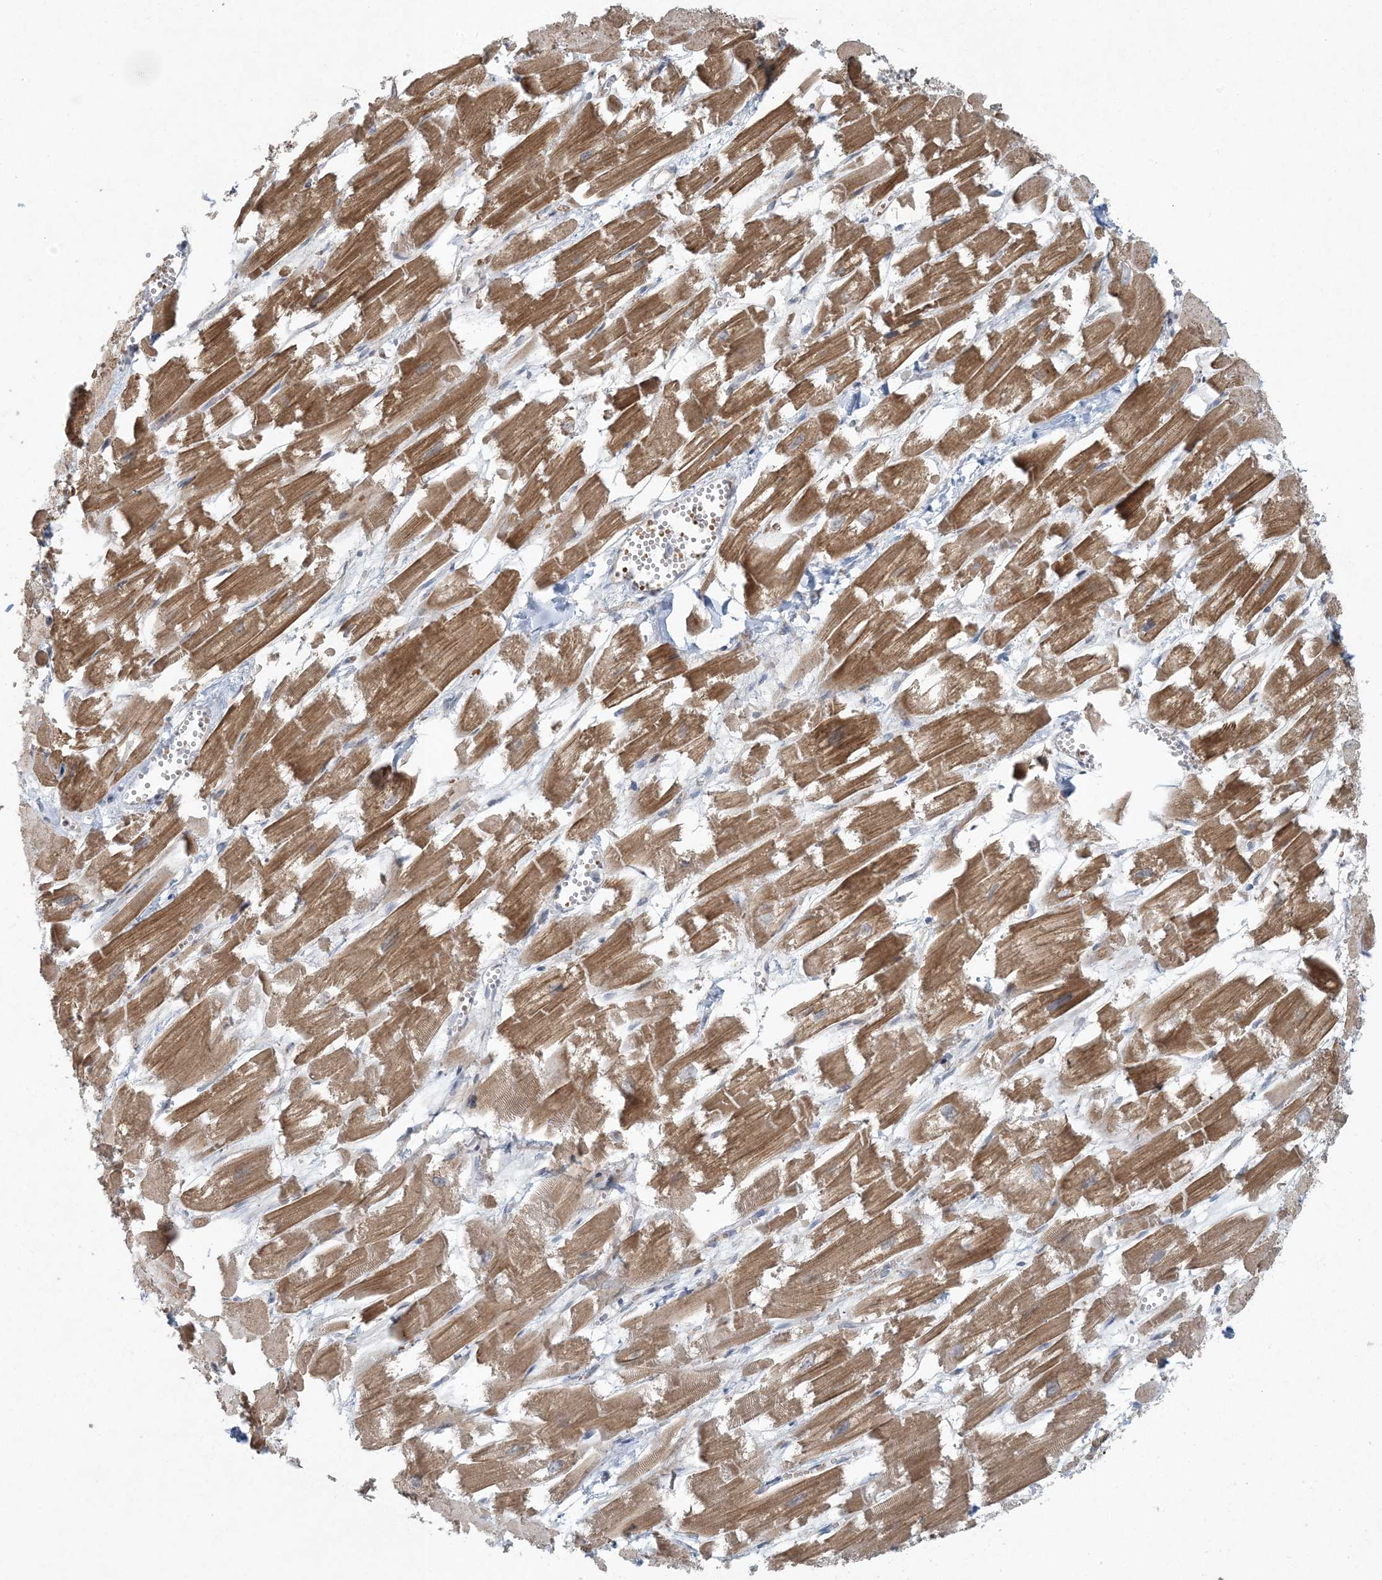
{"staining": {"intensity": "moderate", "quantity": ">75%", "location": "cytoplasmic/membranous"}, "tissue": "heart muscle", "cell_type": "Cardiomyocytes", "image_type": "normal", "snomed": [{"axis": "morphology", "description": "Normal tissue, NOS"}, {"axis": "topography", "description": "Heart"}], "caption": "An image of human heart muscle stained for a protein displays moderate cytoplasmic/membranous brown staining in cardiomyocytes. Immunohistochemistry (ihc) stains the protein of interest in brown and the nuclei are stained blue.", "gene": "CTDNEP1", "patient": {"sex": "male", "age": 54}}